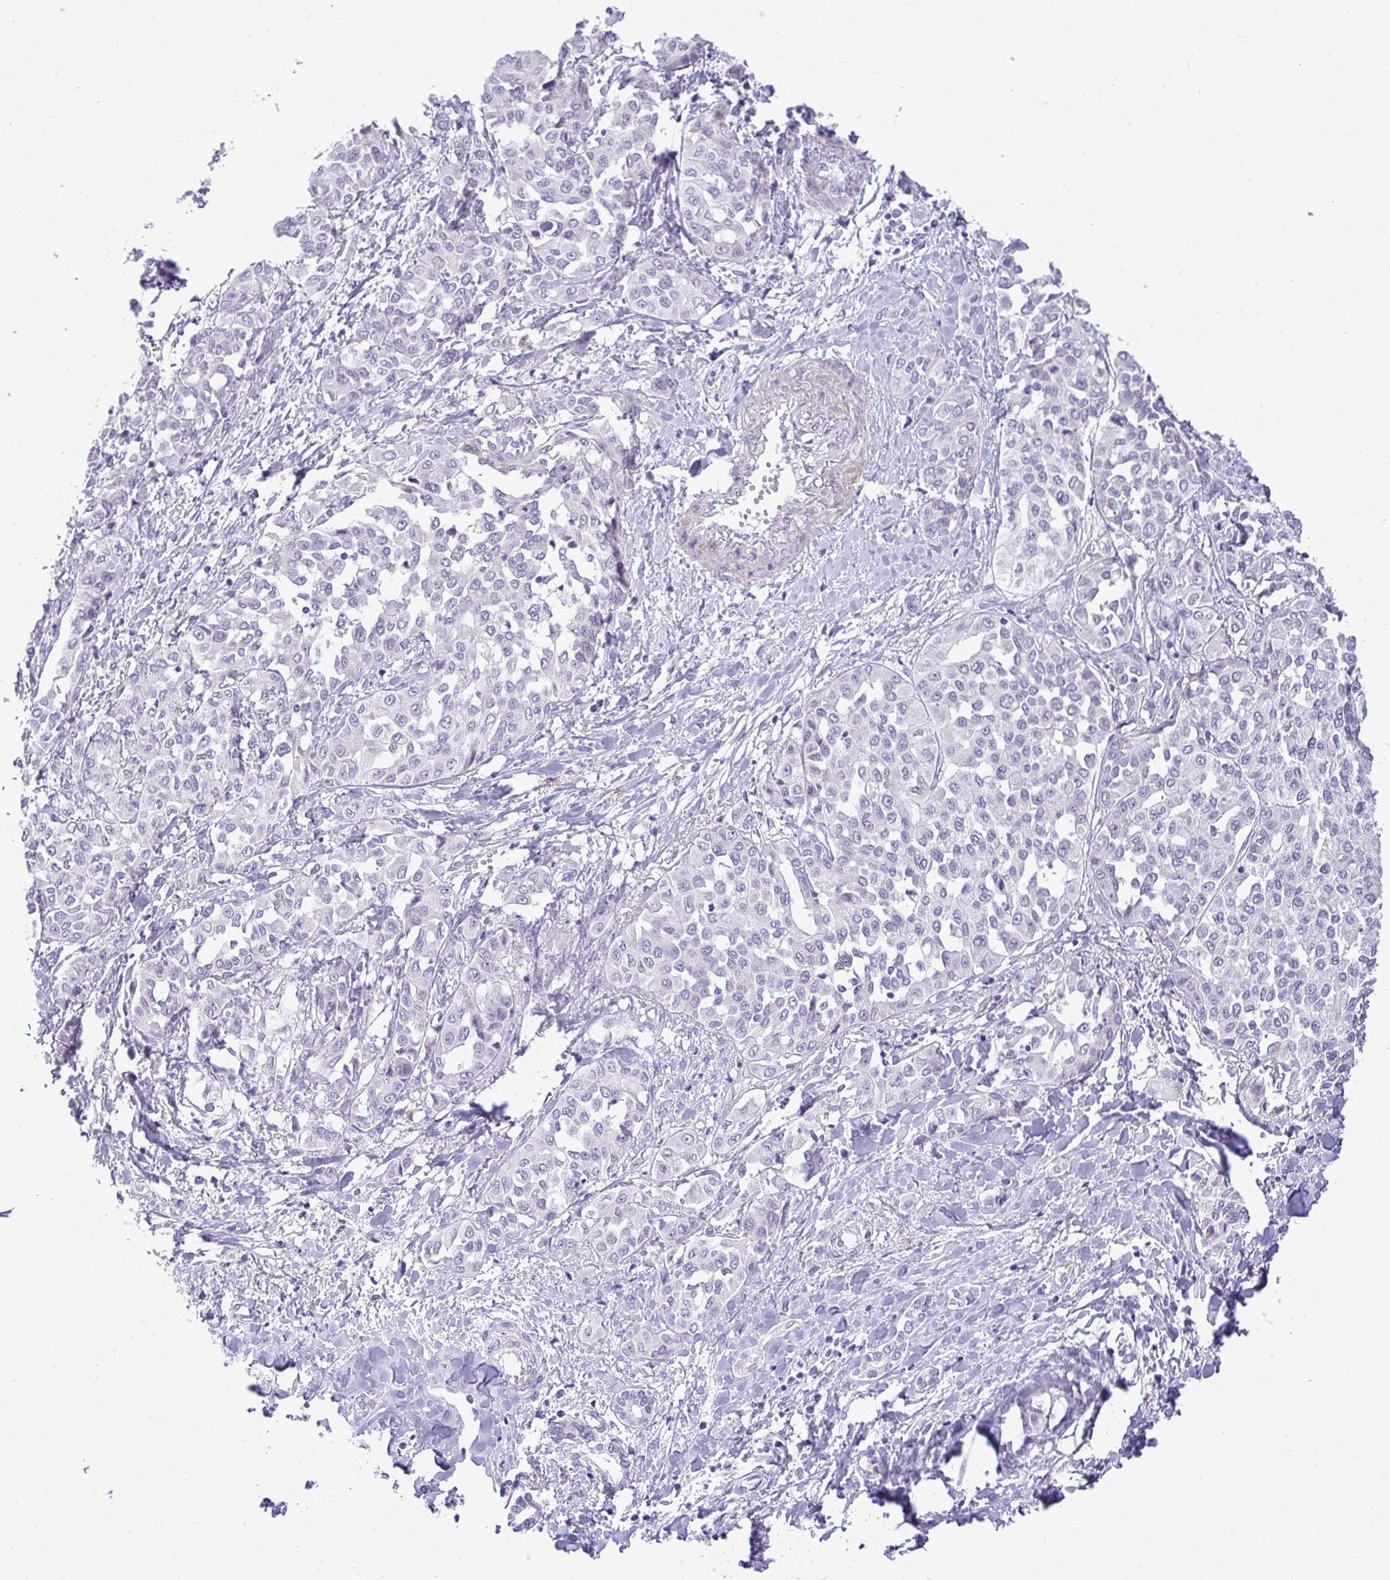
{"staining": {"intensity": "negative", "quantity": "none", "location": "none"}, "tissue": "liver cancer", "cell_type": "Tumor cells", "image_type": "cancer", "snomed": [{"axis": "morphology", "description": "Cholangiocarcinoma"}, {"axis": "topography", "description": "Liver"}], "caption": "Photomicrograph shows no protein staining in tumor cells of liver cancer (cholangiocarcinoma) tissue. (DAB IHC with hematoxylin counter stain).", "gene": "PKN3", "patient": {"sex": "female", "age": 77}}